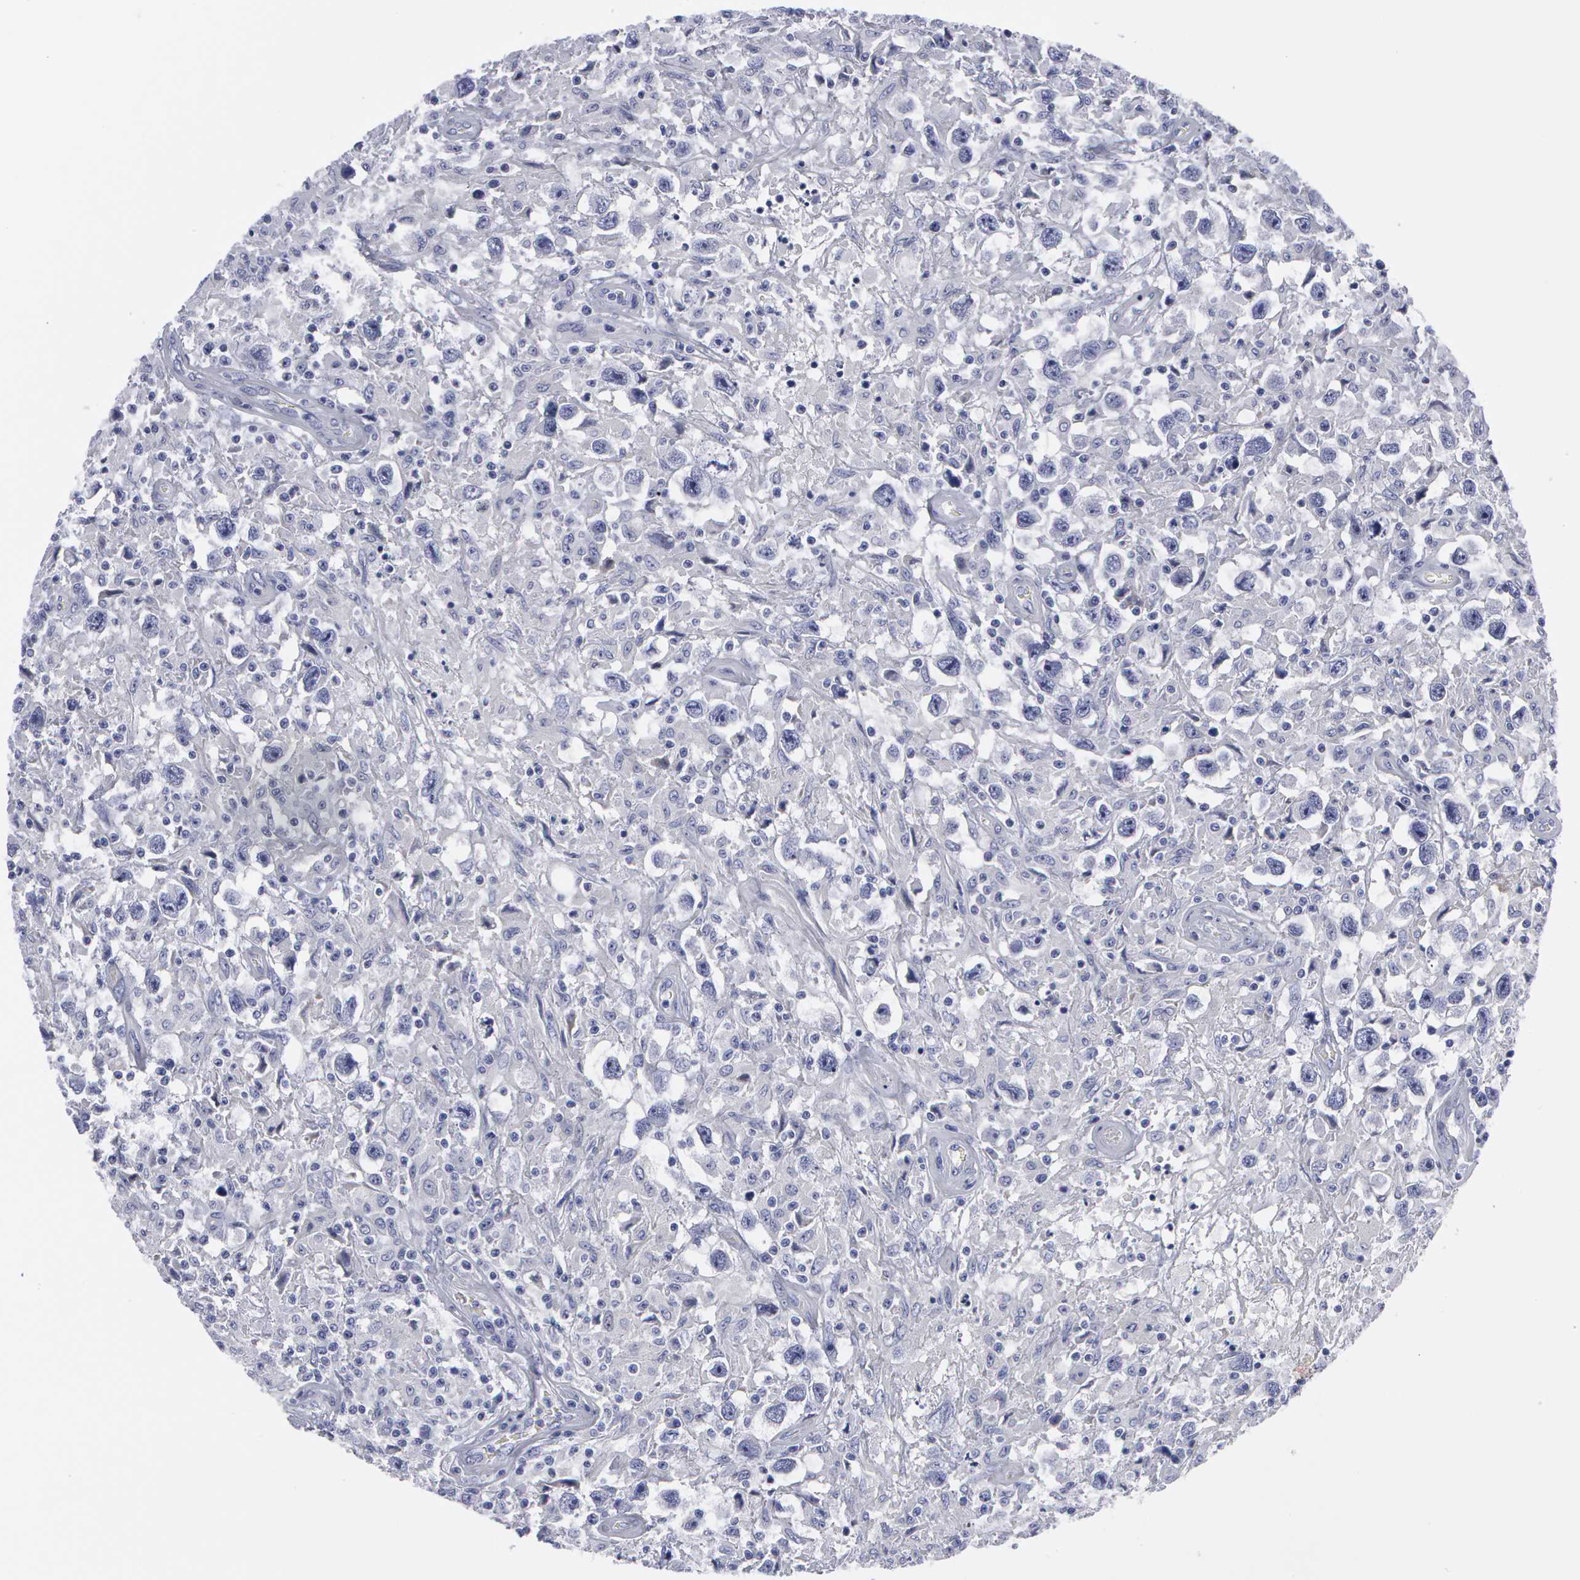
{"staining": {"intensity": "negative", "quantity": "none", "location": "none"}, "tissue": "testis cancer", "cell_type": "Tumor cells", "image_type": "cancer", "snomed": [{"axis": "morphology", "description": "Seminoma, NOS"}, {"axis": "topography", "description": "Testis"}], "caption": "An IHC photomicrograph of testis seminoma is shown. There is no staining in tumor cells of testis seminoma.", "gene": "SMC1B", "patient": {"sex": "male", "age": 34}}